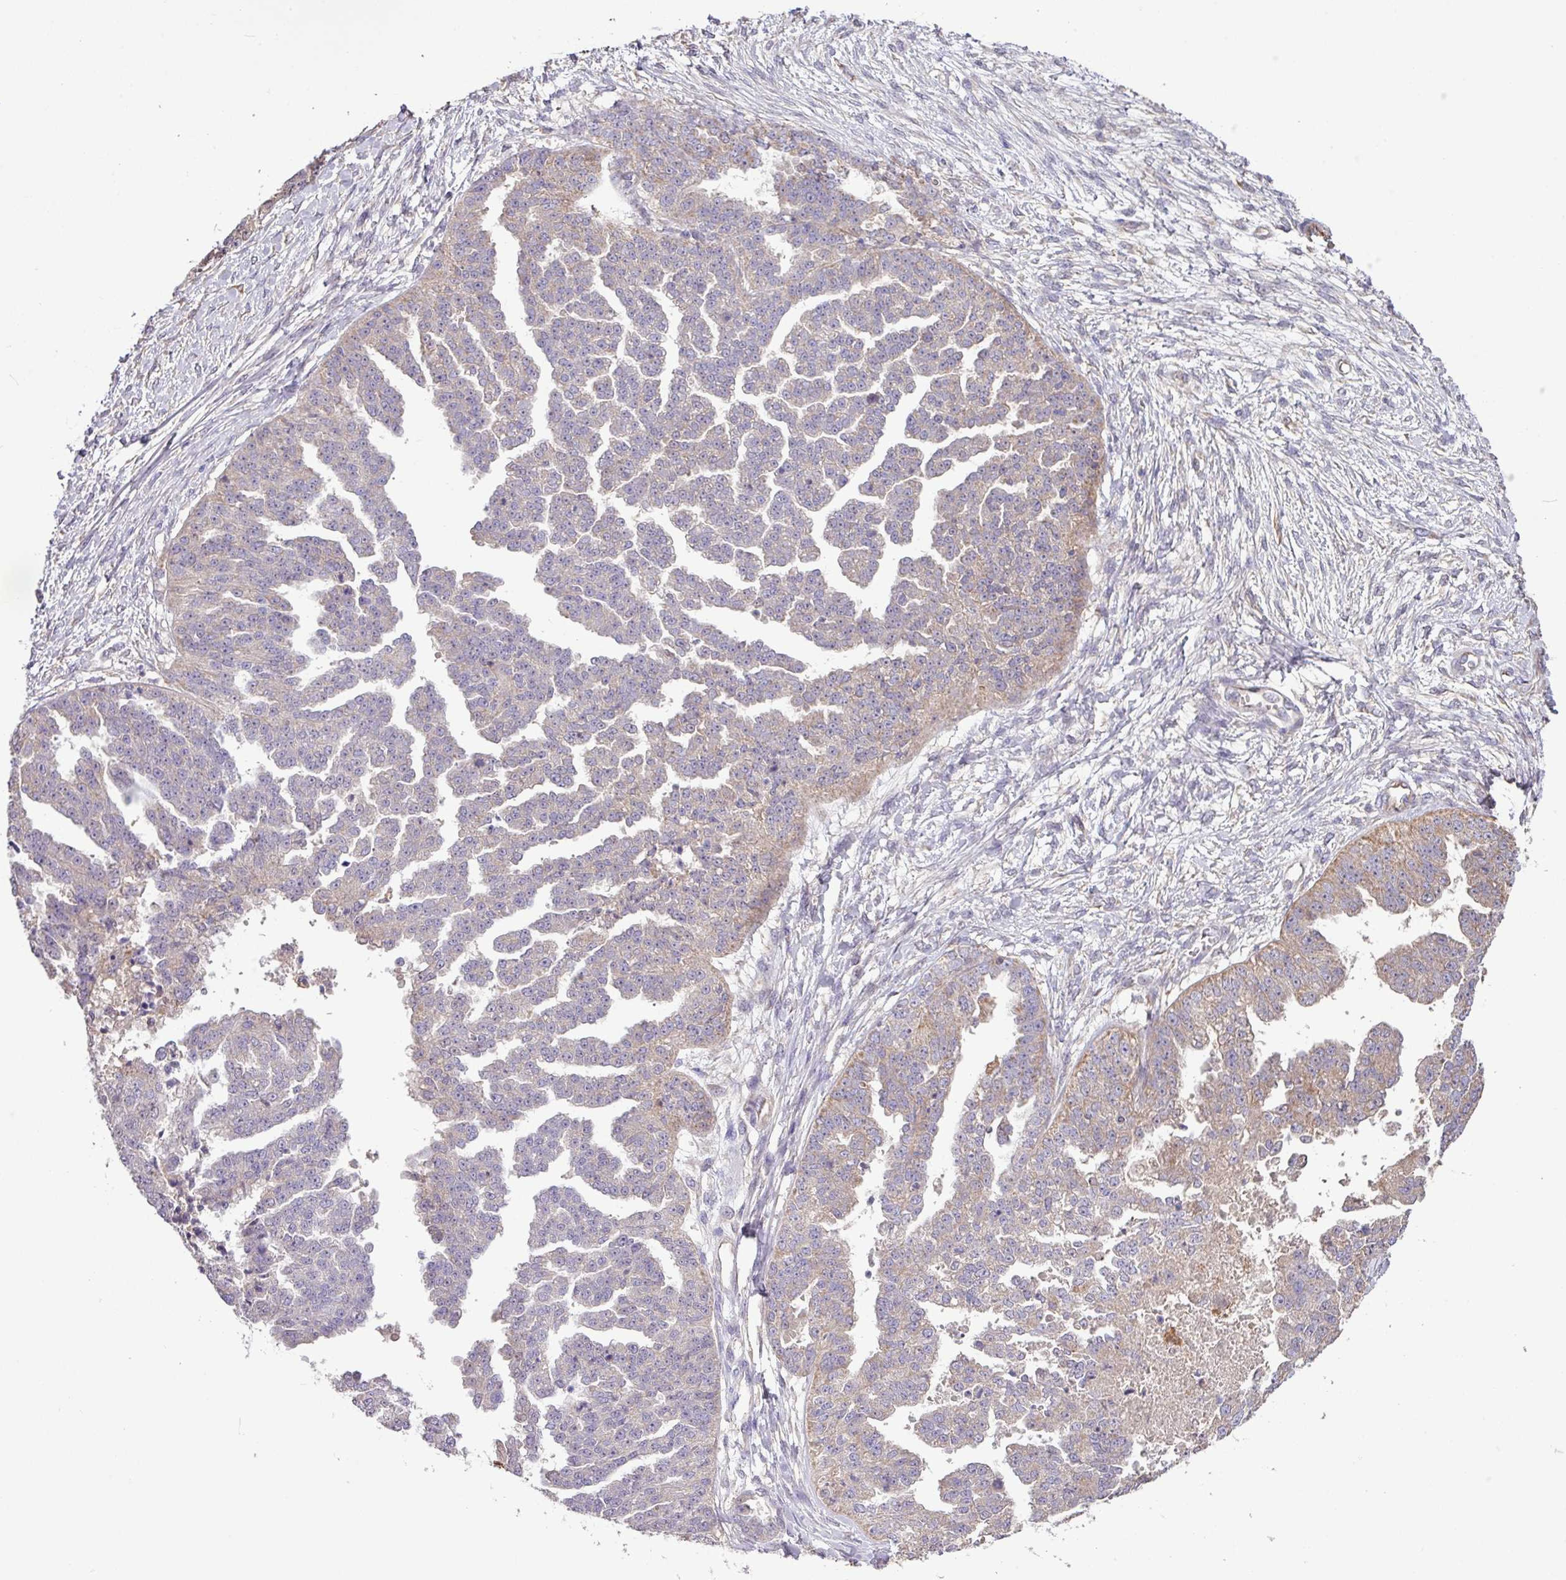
{"staining": {"intensity": "weak", "quantity": "<25%", "location": "cytoplasmic/membranous"}, "tissue": "ovarian cancer", "cell_type": "Tumor cells", "image_type": "cancer", "snomed": [{"axis": "morphology", "description": "Cystadenocarcinoma, serous, NOS"}, {"axis": "topography", "description": "Ovary"}], "caption": "Histopathology image shows no significant protein positivity in tumor cells of ovarian cancer.", "gene": "LRRC53", "patient": {"sex": "female", "age": 58}}